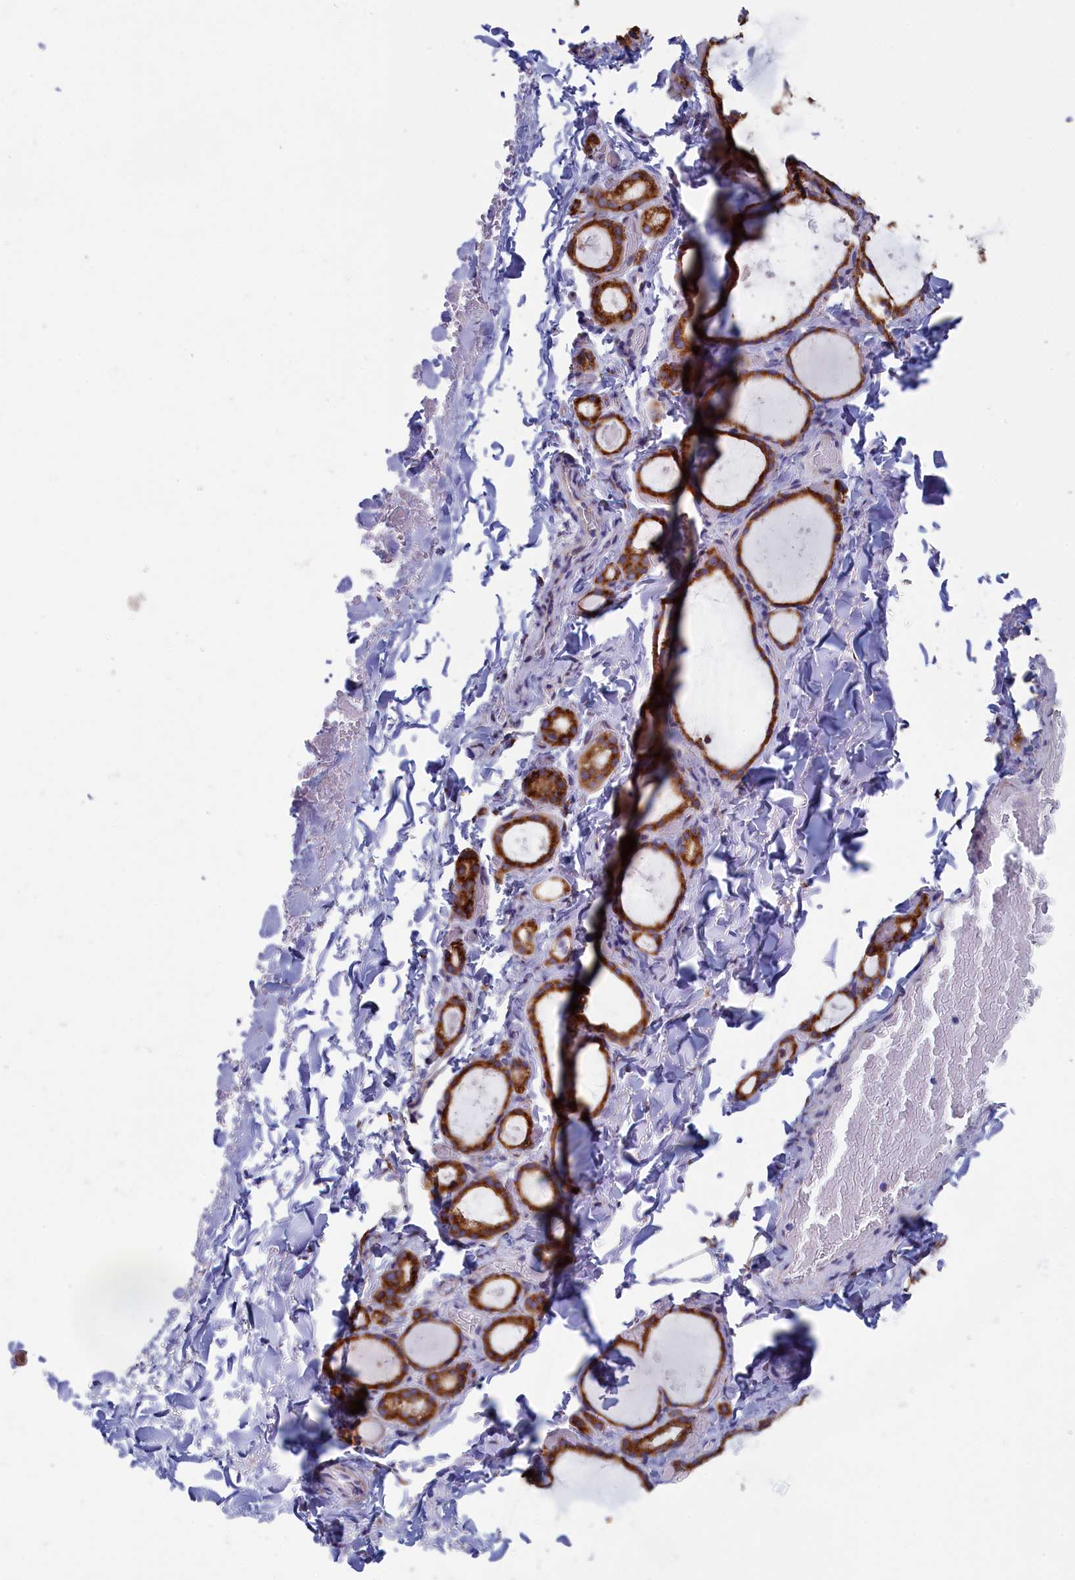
{"staining": {"intensity": "moderate", "quantity": ">75%", "location": "cytoplasmic/membranous"}, "tissue": "thyroid gland", "cell_type": "Glandular cells", "image_type": "normal", "snomed": [{"axis": "morphology", "description": "Normal tissue, NOS"}, {"axis": "topography", "description": "Thyroid gland"}], "caption": "Moderate cytoplasmic/membranous positivity for a protein is present in about >75% of glandular cells of benign thyroid gland using immunohistochemistry.", "gene": "CCDC68", "patient": {"sex": "female", "age": 44}}